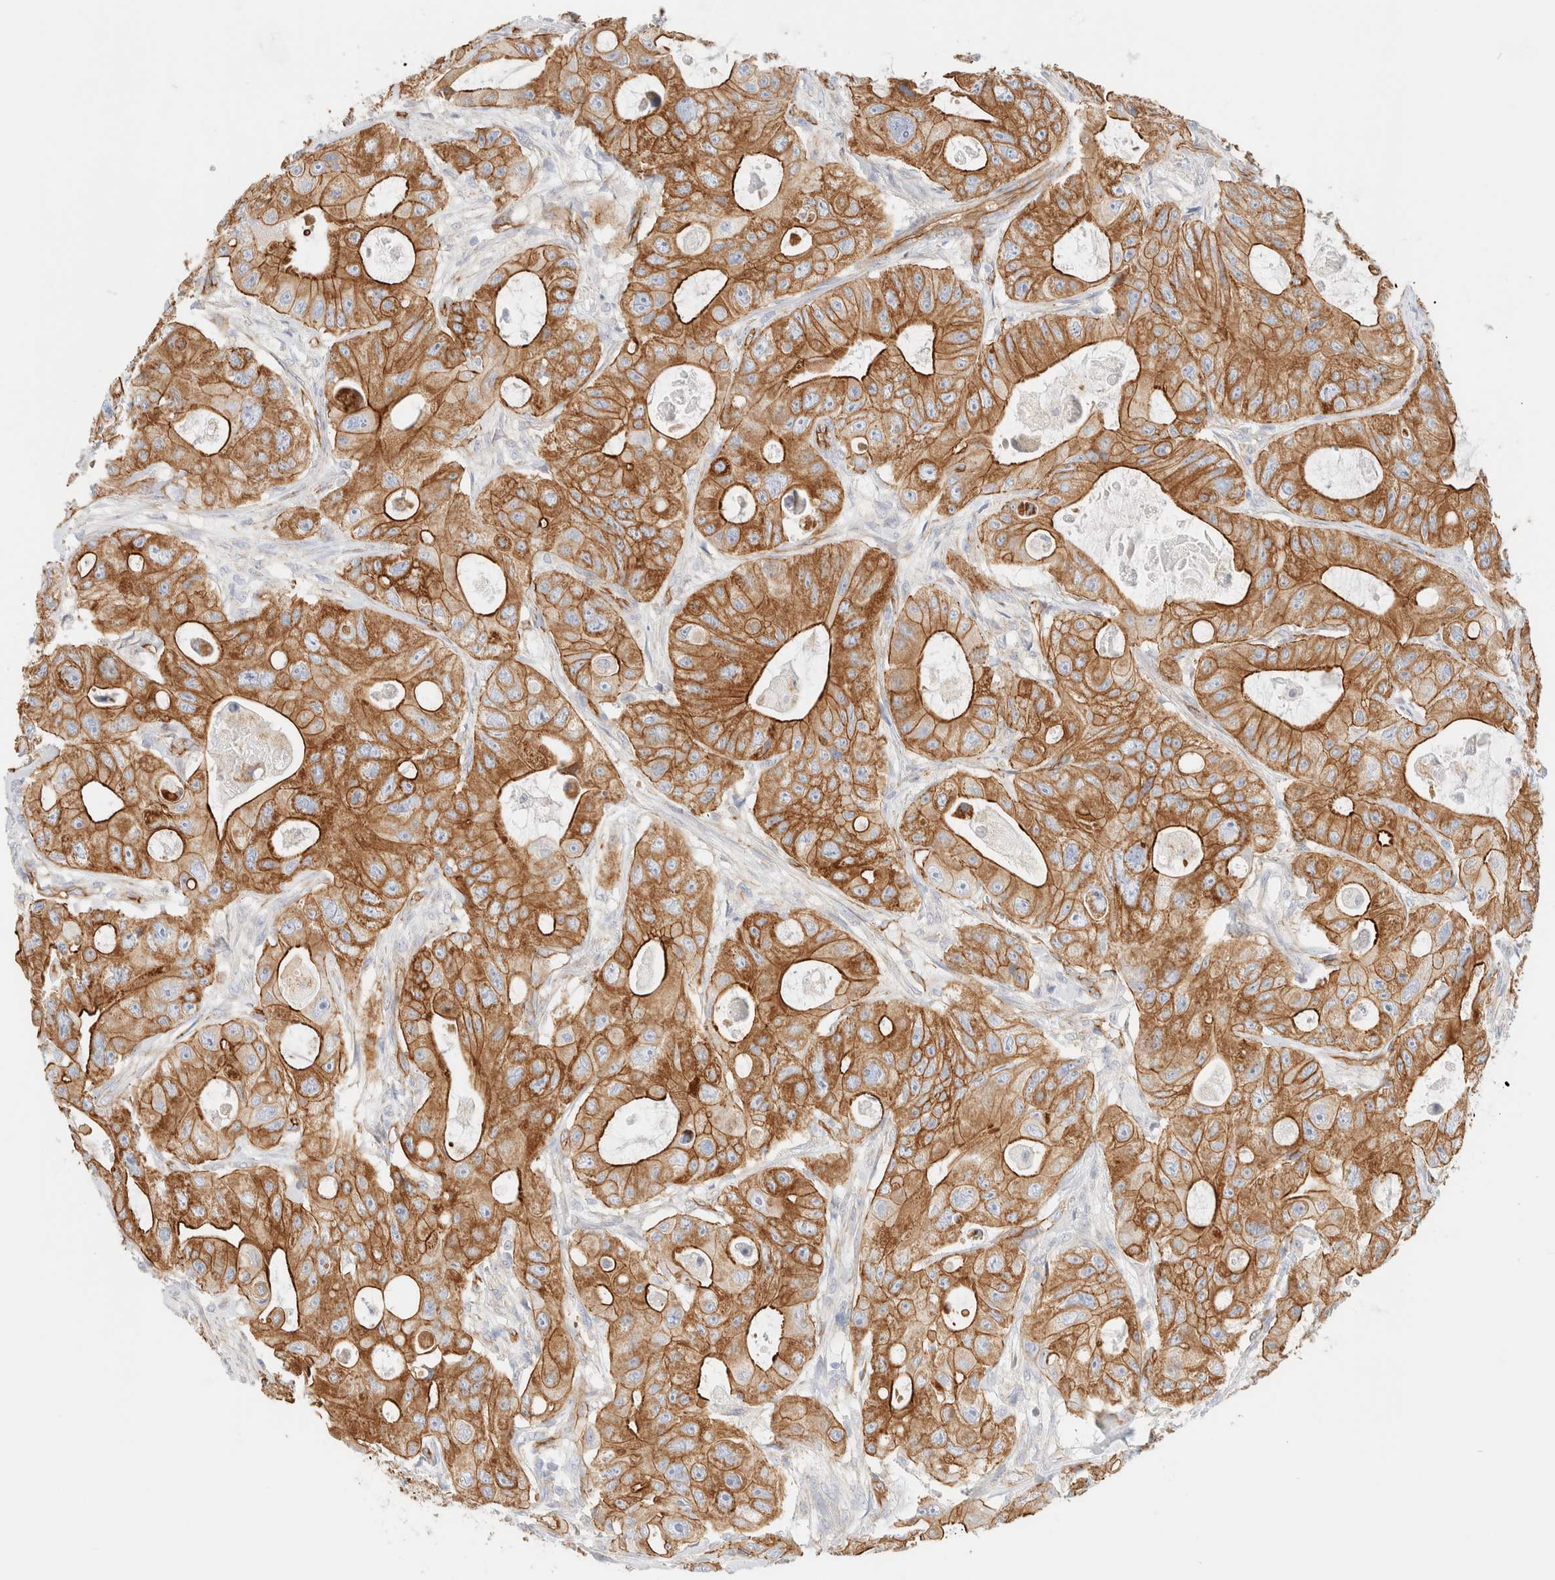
{"staining": {"intensity": "strong", "quantity": ">75%", "location": "cytoplasmic/membranous"}, "tissue": "colorectal cancer", "cell_type": "Tumor cells", "image_type": "cancer", "snomed": [{"axis": "morphology", "description": "Adenocarcinoma, NOS"}, {"axis": "topography", "description": "Colon"}], "caption": "Protein analysis of colorectal cancer (adenocarcinoma) tissue exhibits strong cytoplasmic/membranous positivity in about >75% of tumor cells.", "gene": "CYB5R4", "patient": {"sex": "female", "age": 46}}